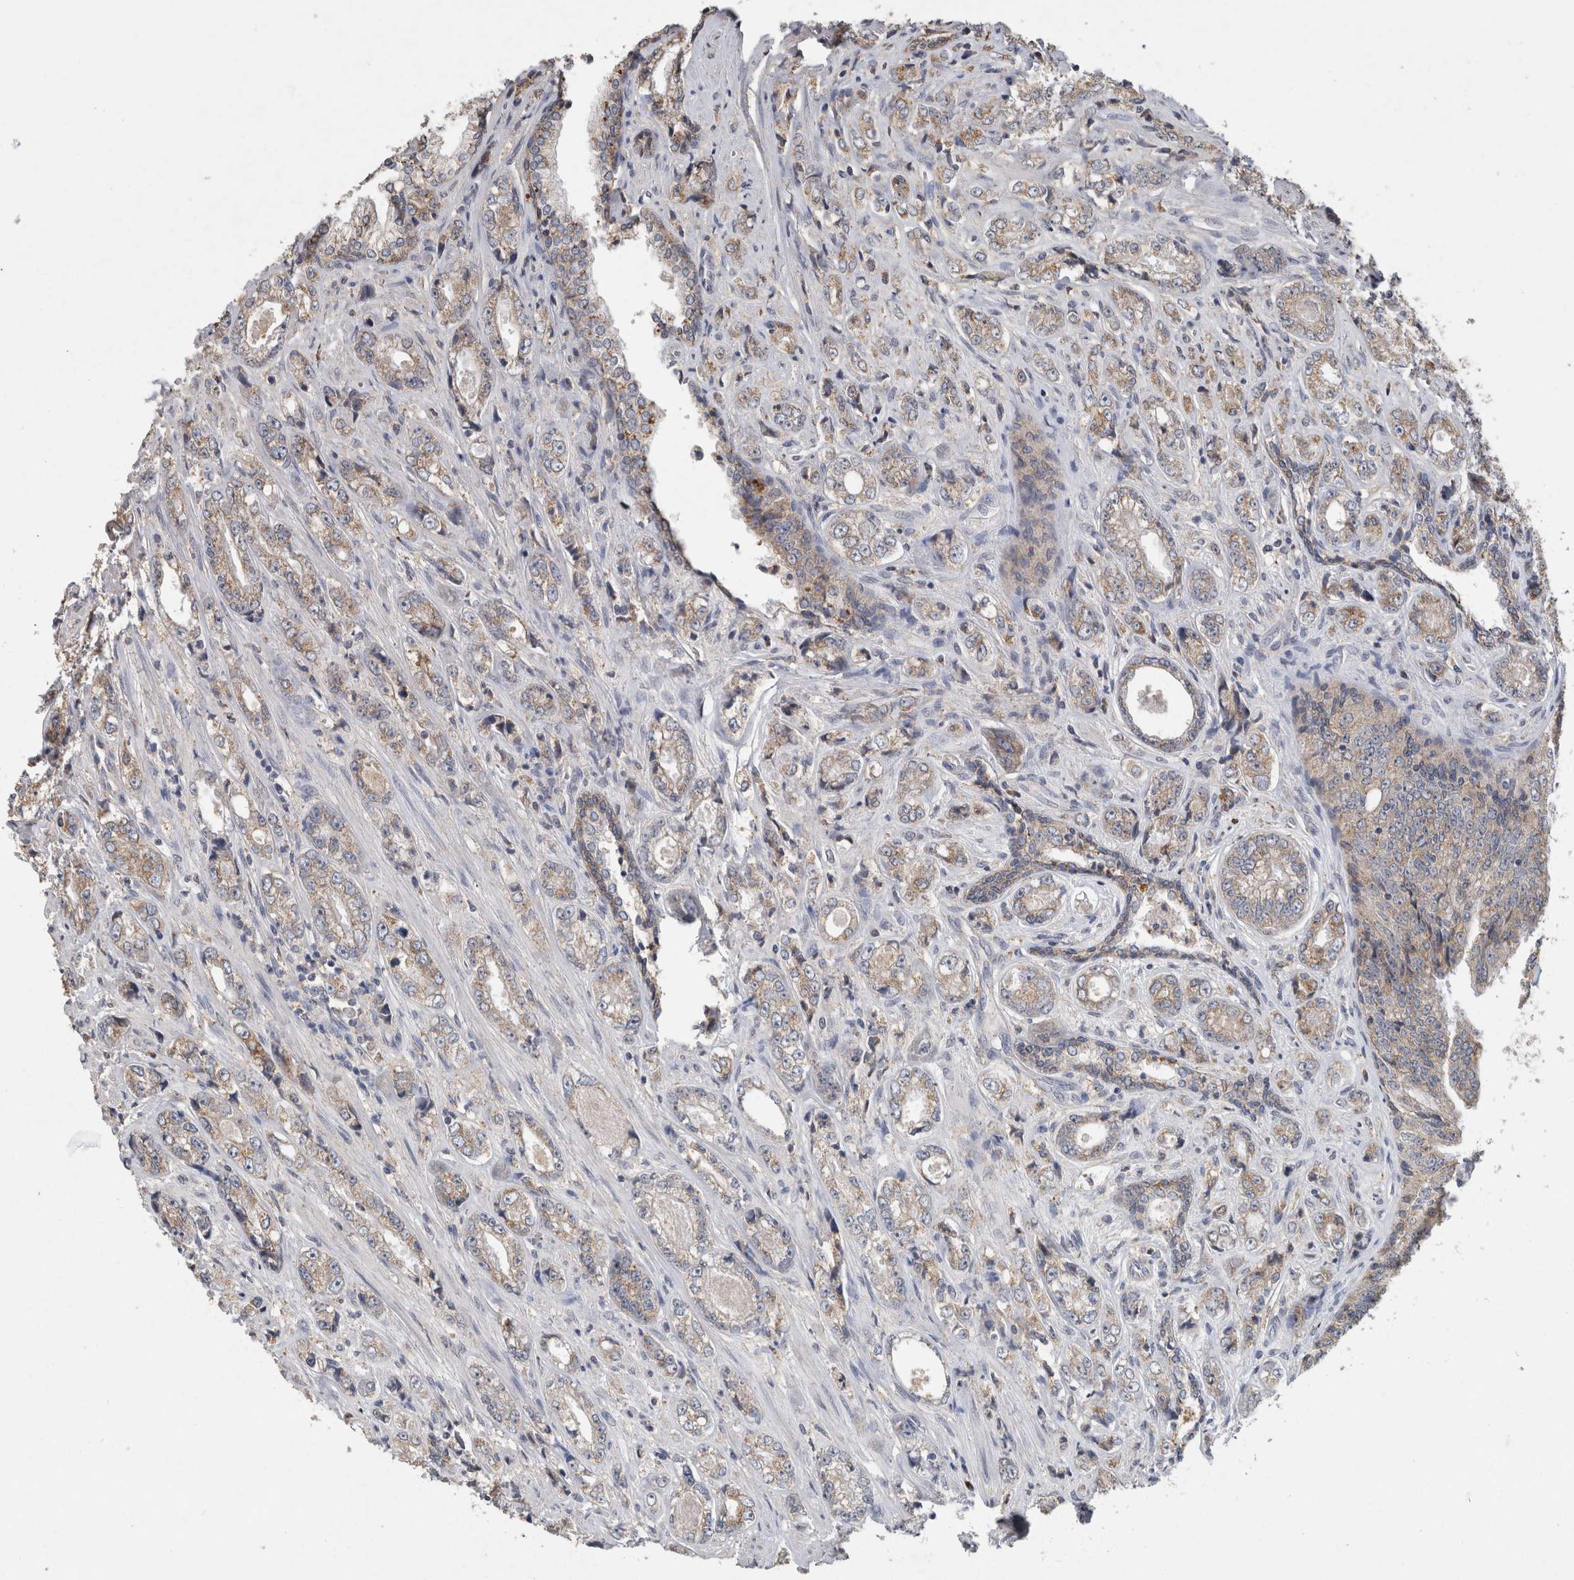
{"staining": {"intensity": "weak", "quantity": "25%-75%", "location": "cytoplasmic/membranous"}, "tissue": "prostate cancer", "cell_type": "Tumor cells", "image_type": "cancer", "snomed": [{"axis": "morphology", "description": "Adenocarcinoma, High grade"}, {"axis": "topography", "description": "Prostate"}], "caption": "Protein analysis of prostate cancer (adenocarcinoma (high-grade)) tissue reveals weak cytoplasmic/membranous positivity in about 25%-75% of tumor cells. (Brightfield microscopy of DAB IHC at high magnification).", "gene": "CNTFR", "patient": {"sex": "male", "age": 61}}